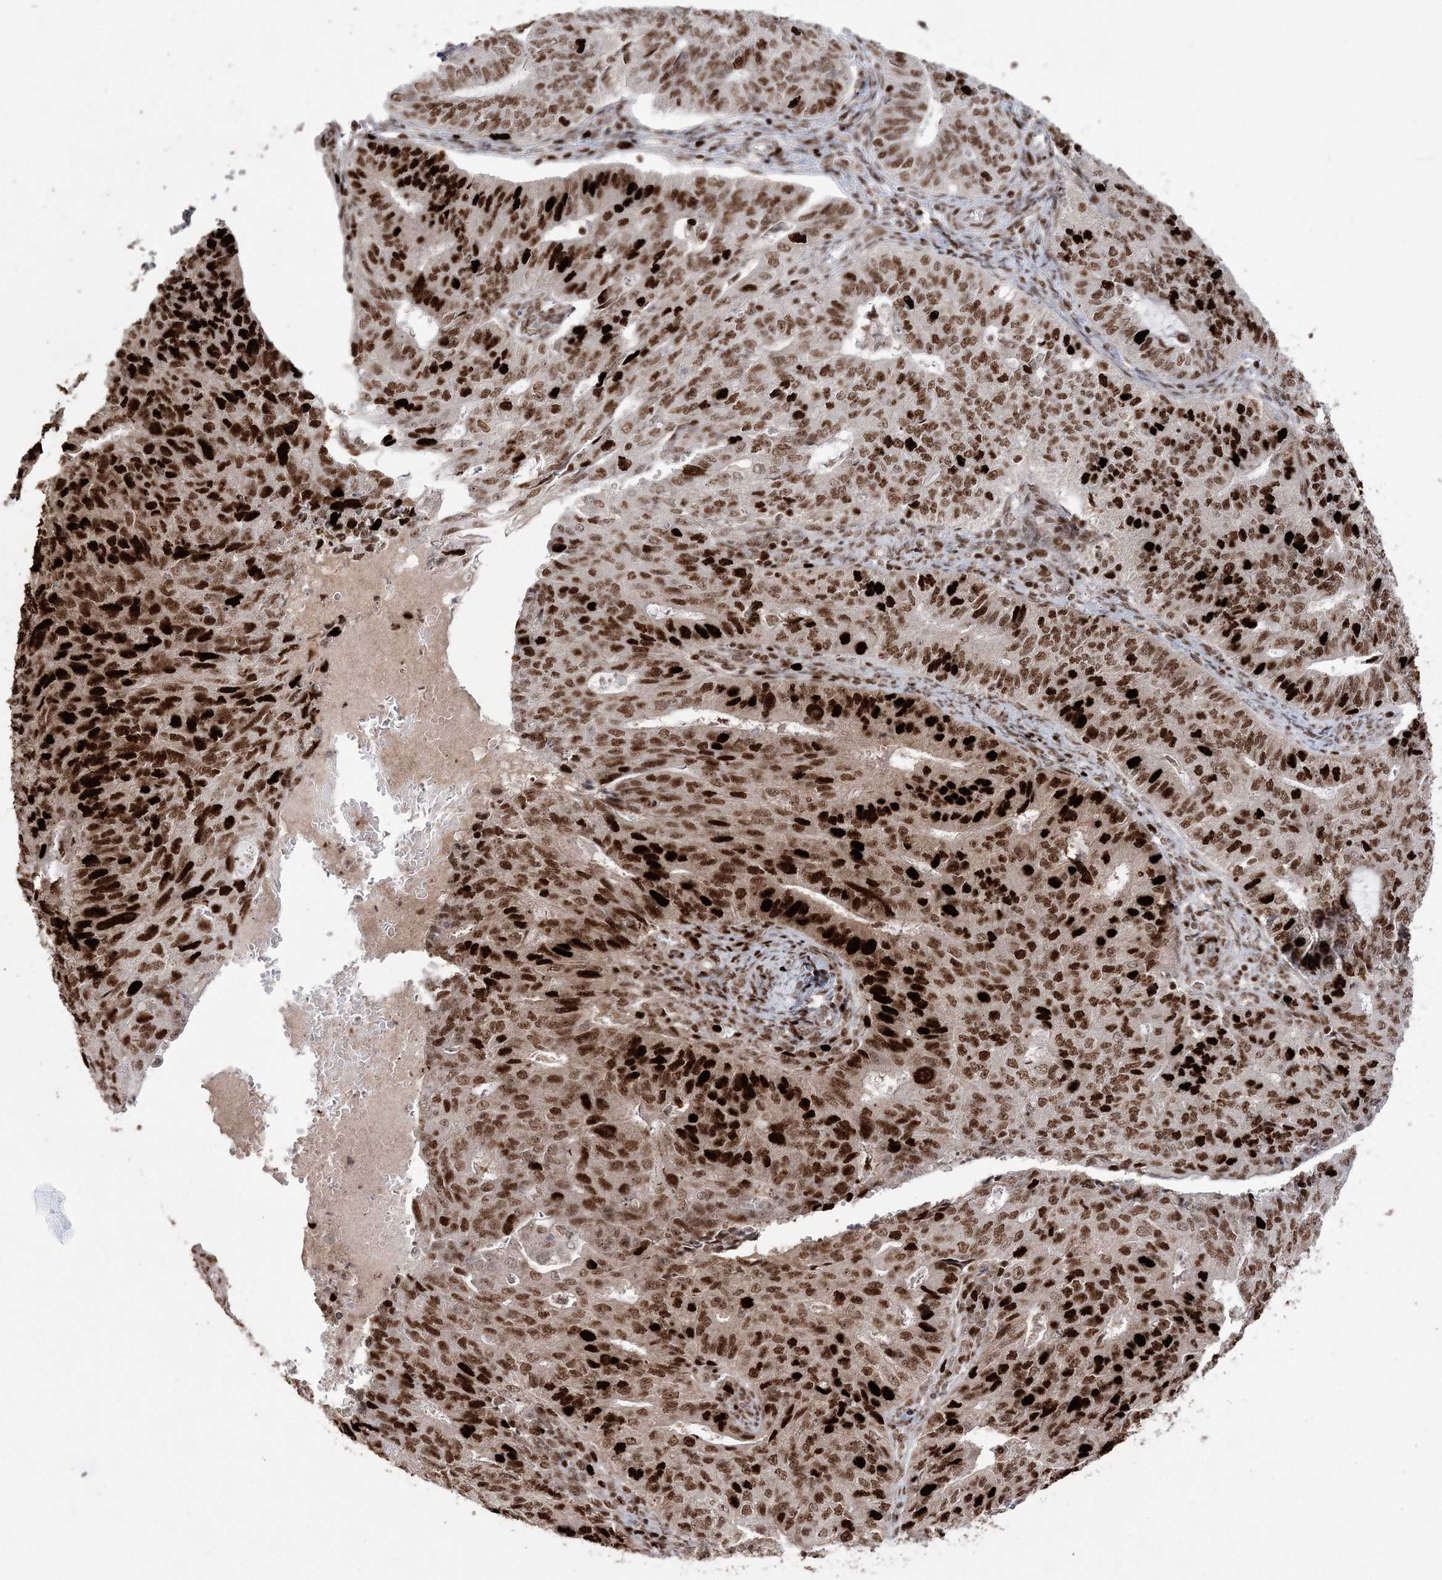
{"staining": {"intensity": "strong", "quantity": ">75%", "location": "nuclear"}, "tissue": "endometrial cancer", "cell_type": "Tumor cells", "image_type": "cancer", "snomed": [{"axis": "morphology", "description": "Adenocarcinoma, NOS"}, {"axis": "topography", "description": "Endometrium"}], "caption": "This micrograph demonstrates immunohistochemistry (IHC) staining of human adenocarcinoma (endometrial), with high strong nuclear positivity in about >75% of tumor cells.", "gene": "LIG1", "patient": {"sex": "female", "age": 32}}